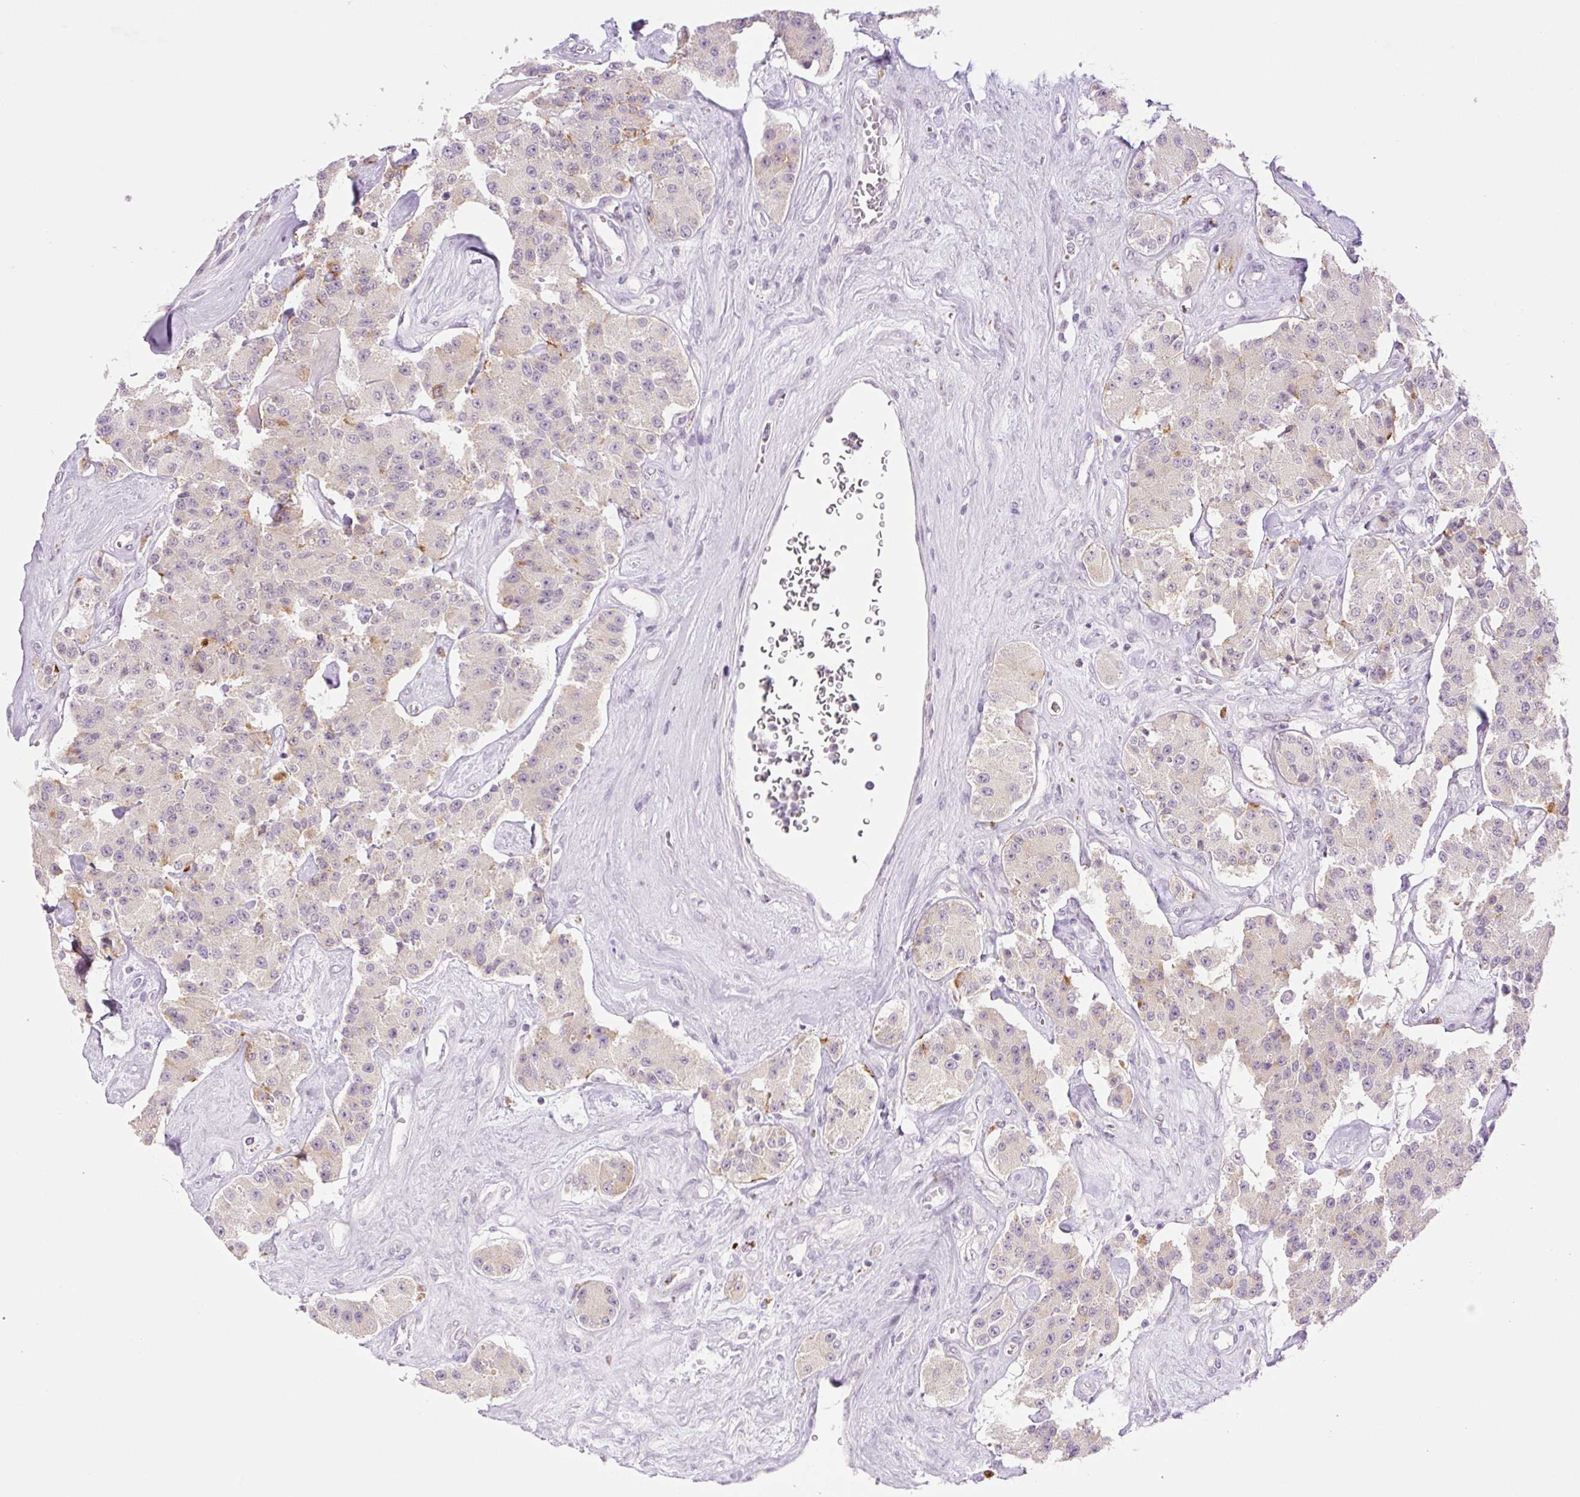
{"staining": {"intensity": "weak", "quantity": "<25%", "location": "cytoplasmic/membranous"}, "tissue": "carcinoid", "cell_type": "Tumor cells", "image_type": "cancer", "snomed": [{"axis": "morphology", "description": "Carcinoid, malignant, NOS"}, {"axis": "topography", "description": "Pancreas"}], "caption": "A histopathology image of human malignant carcinoid is negative for staining in tumor cells.", "gene": "SPRYD4", "patient": {"sex": "male", "age": 41}}